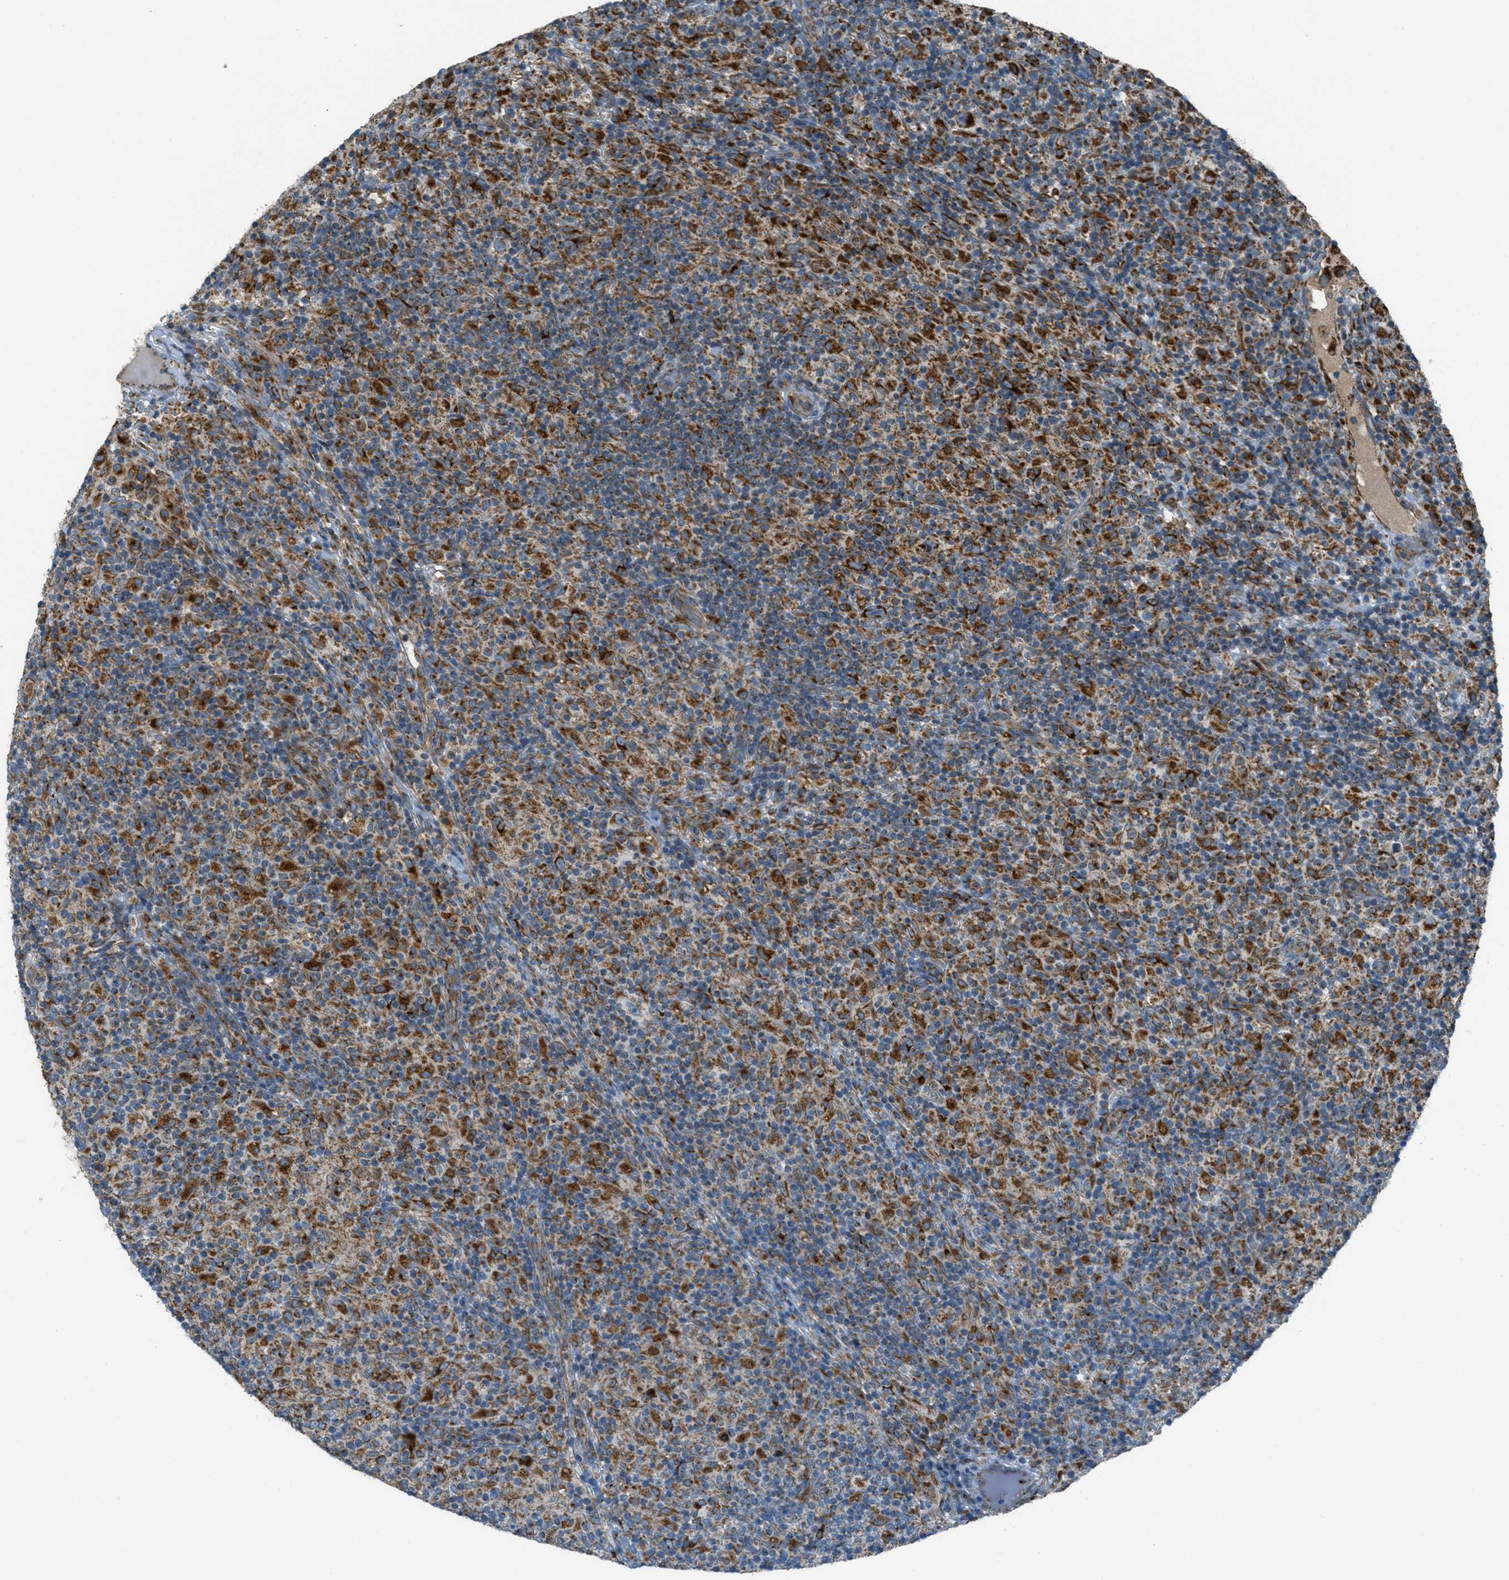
{"staining": {"intensity": "moderate", "quantity": ">75%", "location": "cytoplasmic/membranous"}, "tissue": "lymphoma", "cell_type": "Tumor cells", "image_type": "cancer", "snomed": [{"axis": "morphology", "description": "Hodgkin's disease, NOS"}, {"axis": "topography", "description": "Lymph node"}], "caption": "High-magnification brightfield microscopy of Hodgkin's disease stained with DAB (3,3'-diaminobenzidine) (brown) and counterstained with hematoxylin (blue). tumor cells exhibit moderate cytoplasmic/membranous expression is present in about>75% of cells.", "gene": "BCKDK", "patient": {"sex": "male", "age": 70}}